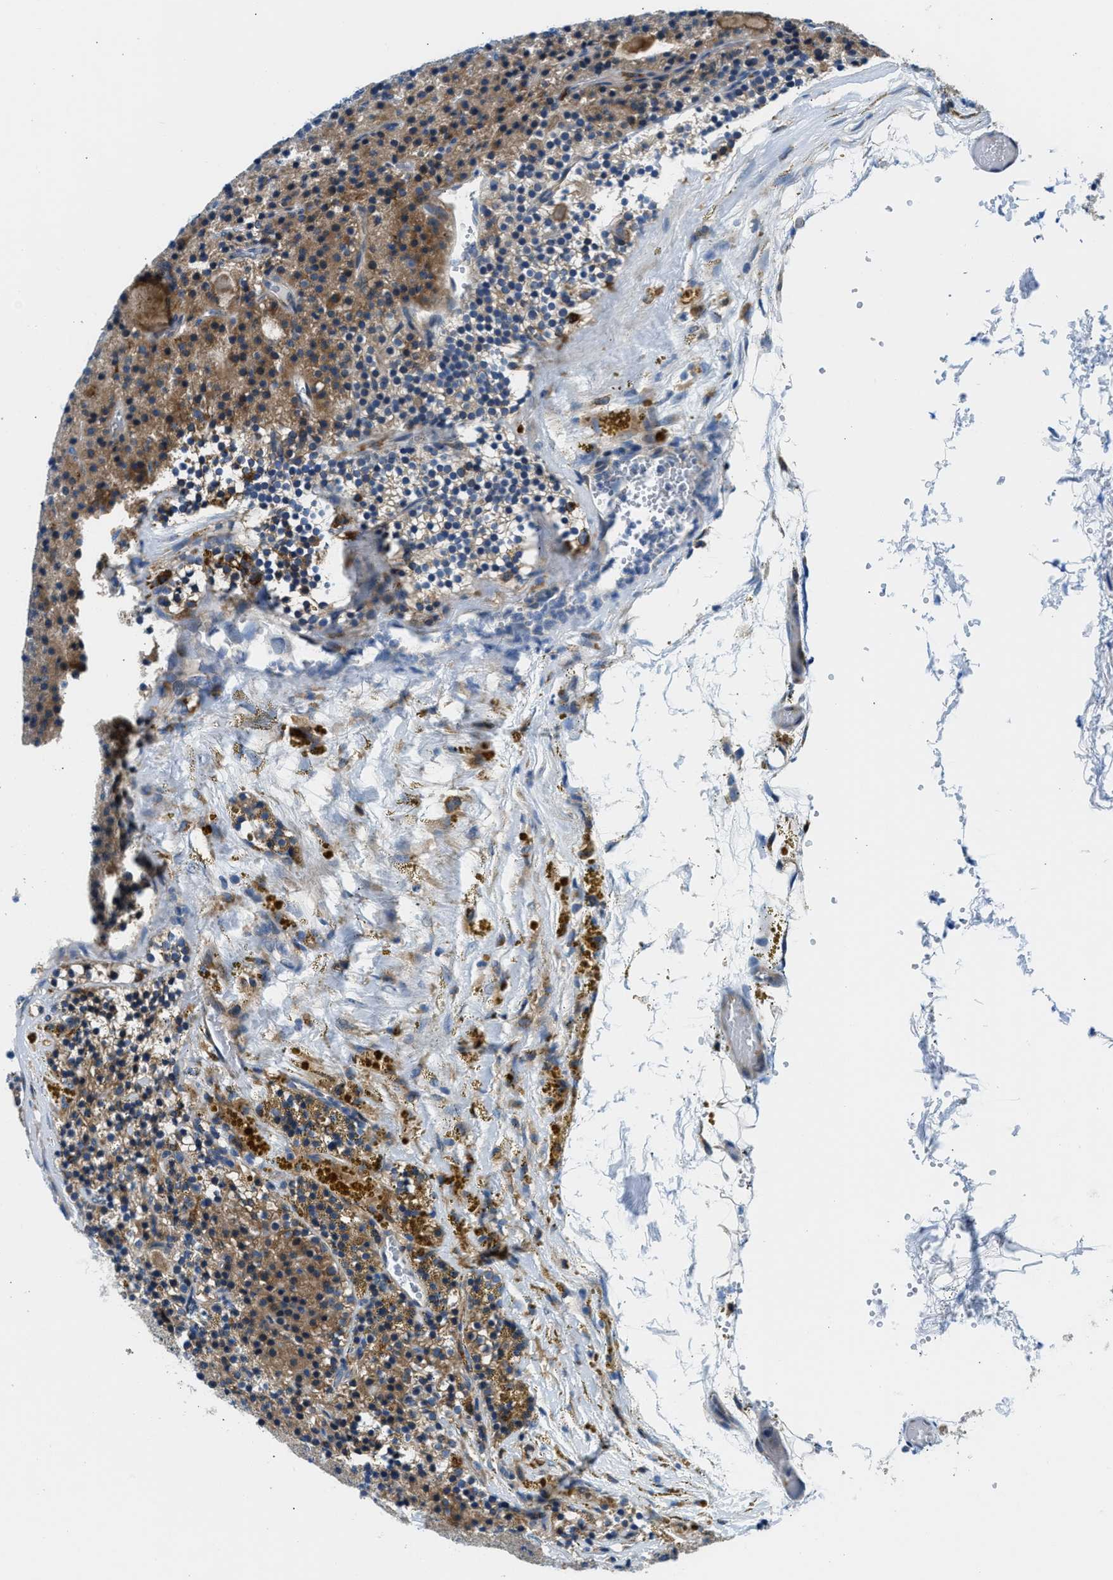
{"staining": {"intensity": "moderate", "quantity": ">75%", "location": "cytoplasmic/membranous"}, "tissue": "parathyroid gland", "cell_type": "Glandular cells", "image_type": "normal", "snomed": [{"axis": "morphology", "description": "Normal tissue, NOS"}, {"axis": "morphology", "description": "Adenoma, NOS"}, {"axis": "topography", "description": "Parathyroid gland"}], "caption": "The photomicrograph shows immunohistochemical staining of unremarkable parathyroid gland. There is moderate cytoplasmic/membranous expression is identified in about >75% of glandular cells.", "gene": "LPIN2", "patient": {"sex": "male", "age": 75}}